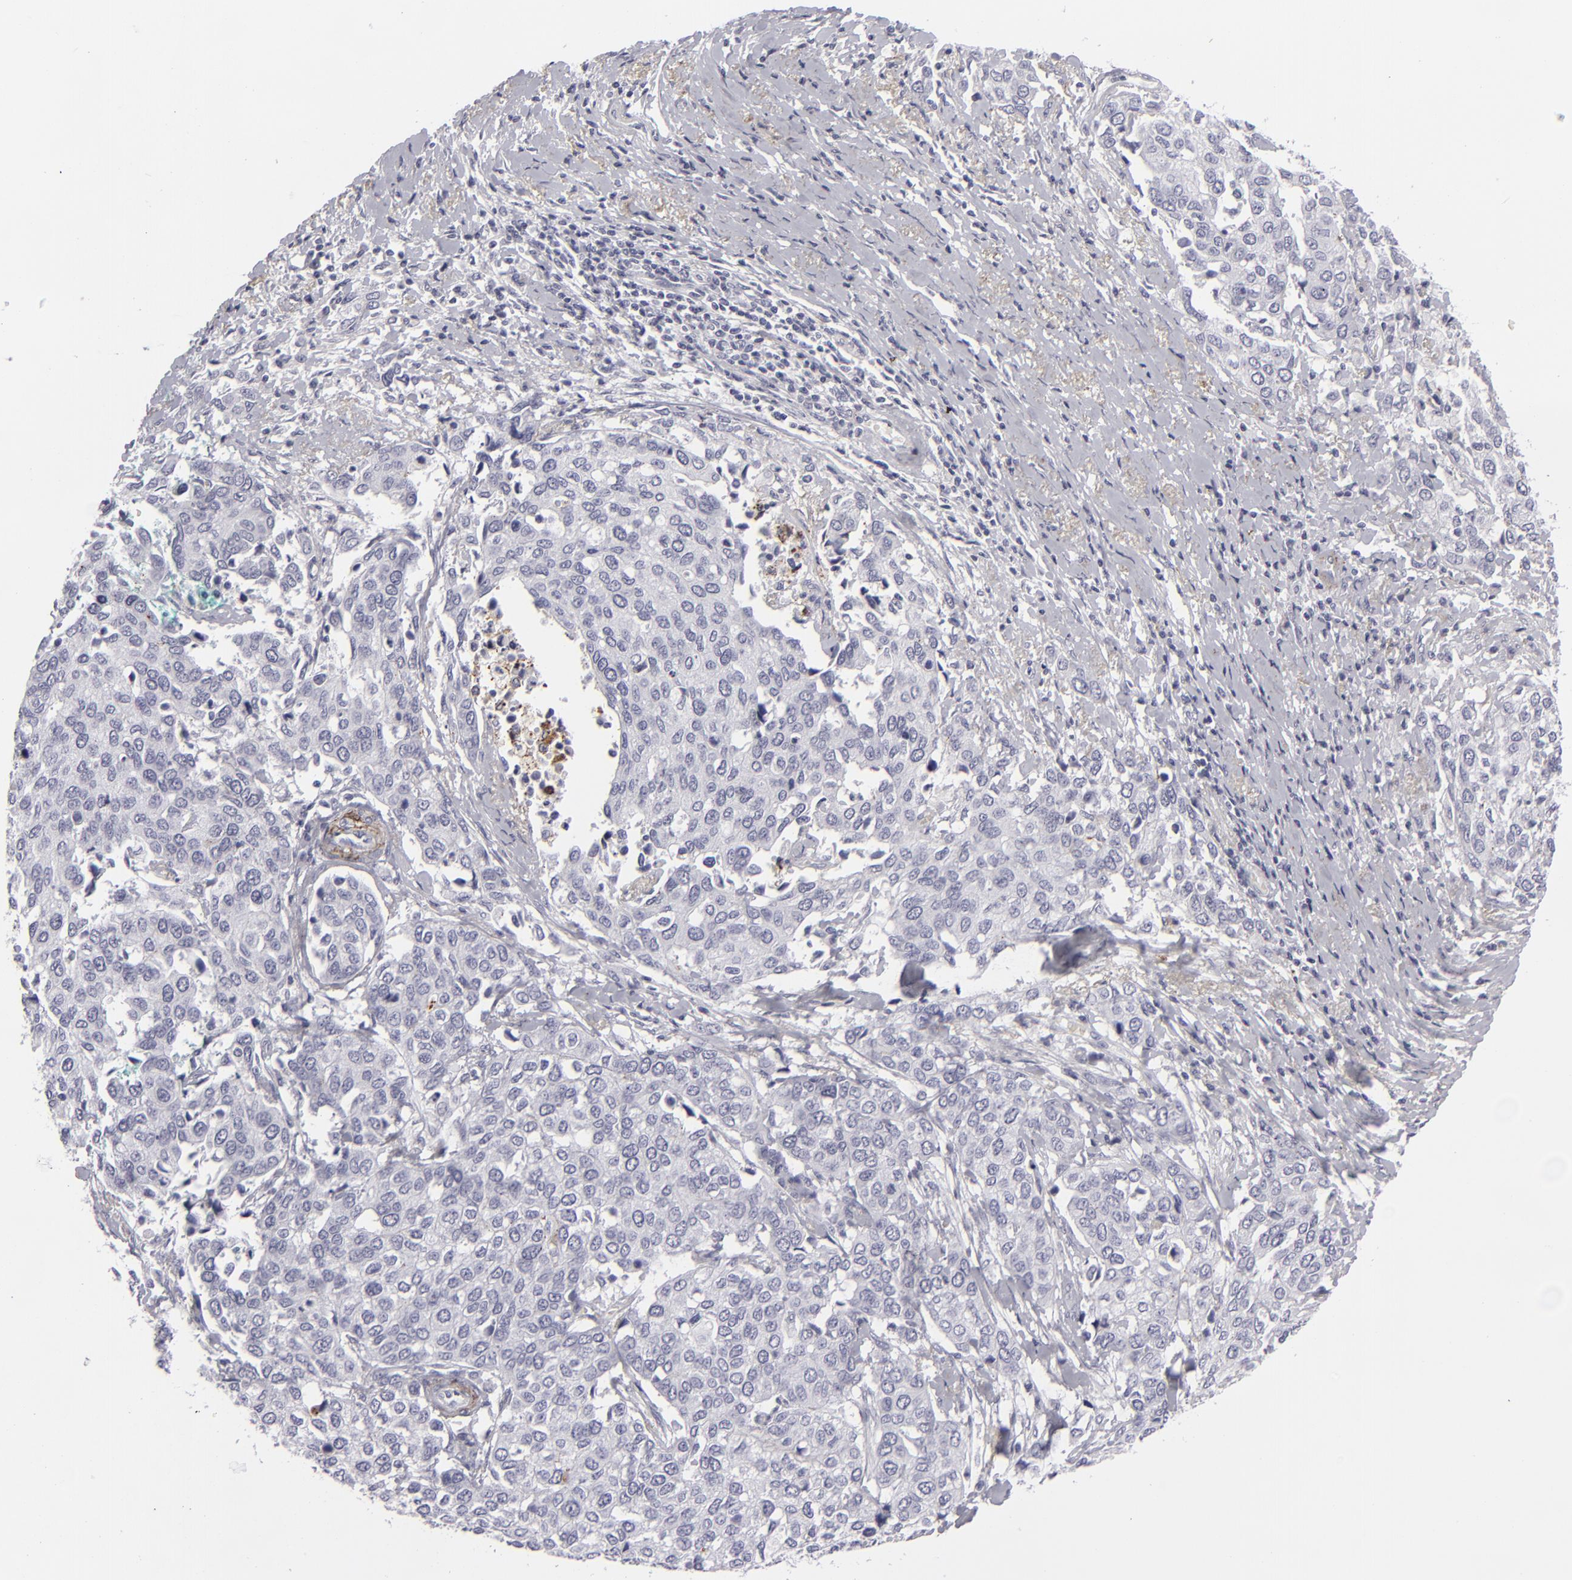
{"staining": {"intensity": "negative", "quantity": "none", "location": "none"}, "tissue": "cervical cancer", "cell_type": "Tumor cells", "image_type": "cancer", "snomed": [{"axis": "morphology", "description": "Squamous cell carcinoma, NOS"}, {"axis": "topography", "description": "Cervix"}], "caption": "High power microscopy micrograph of an immunohistochemistry (IHC) photomicrograph of cervical cancer (squamous cell carcinoma), revealing no significant positivity in tumor cells.", "gene": "C9", "patient": {"sex": "female", "age": 54}}